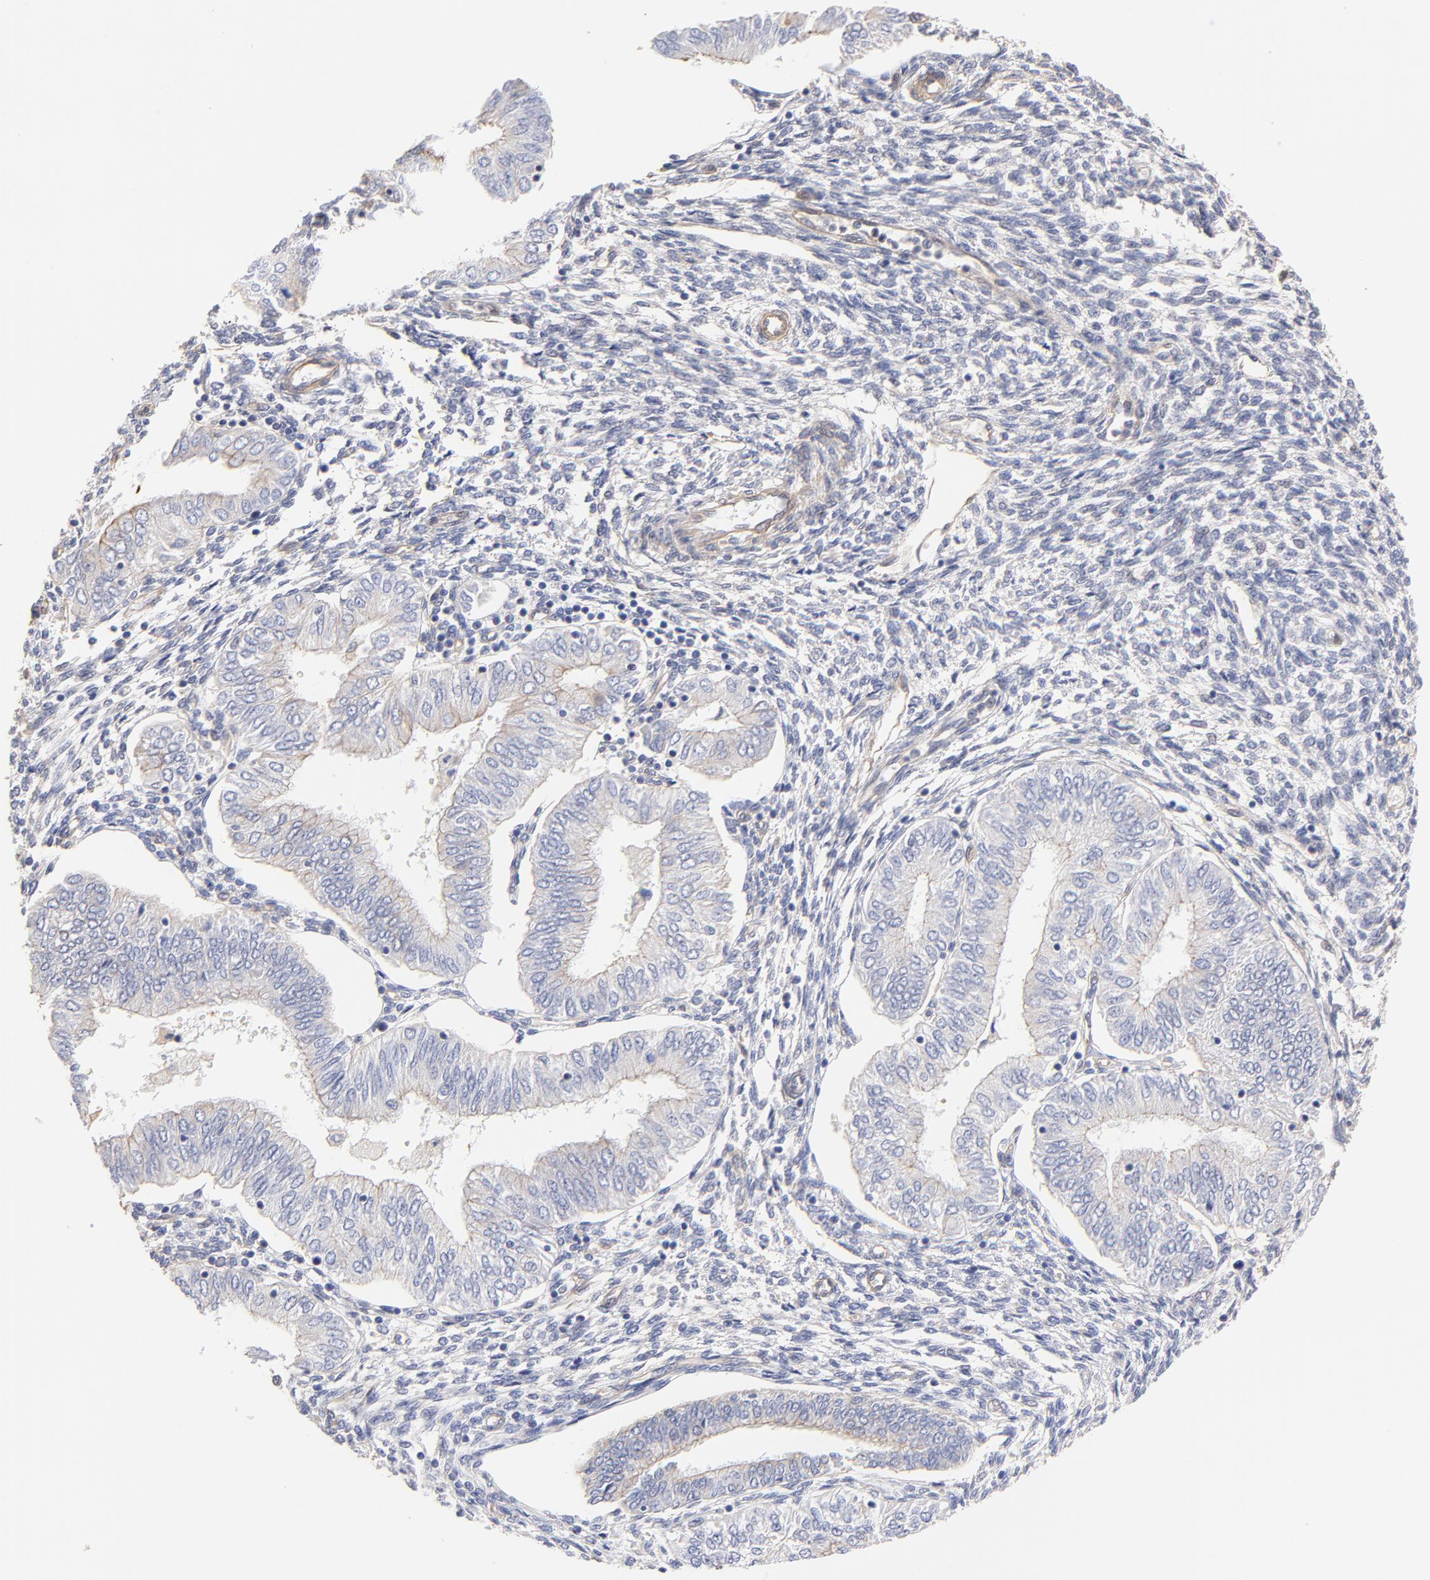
{"staining": {"intensity": "negative", "quantity": "none", "location": "none"}, "tissue": "endometrial cancer", "cell_type": "Tumor cells", "image_type": "cancer", "snomed": [{"axis": "morphology", "description": "Adenocarcinoma, NOS"}, {"axis": "topography", "description": "Endometrium"}], "caption": "Immunohistochemistry histopathology image of human endometrial cancer (adenocarcinoma) stained for a protein (brown), which reveals no expression in tumor cells.", "gene": "LRCH2", "patient": {"sex": "female", "age": 51}}